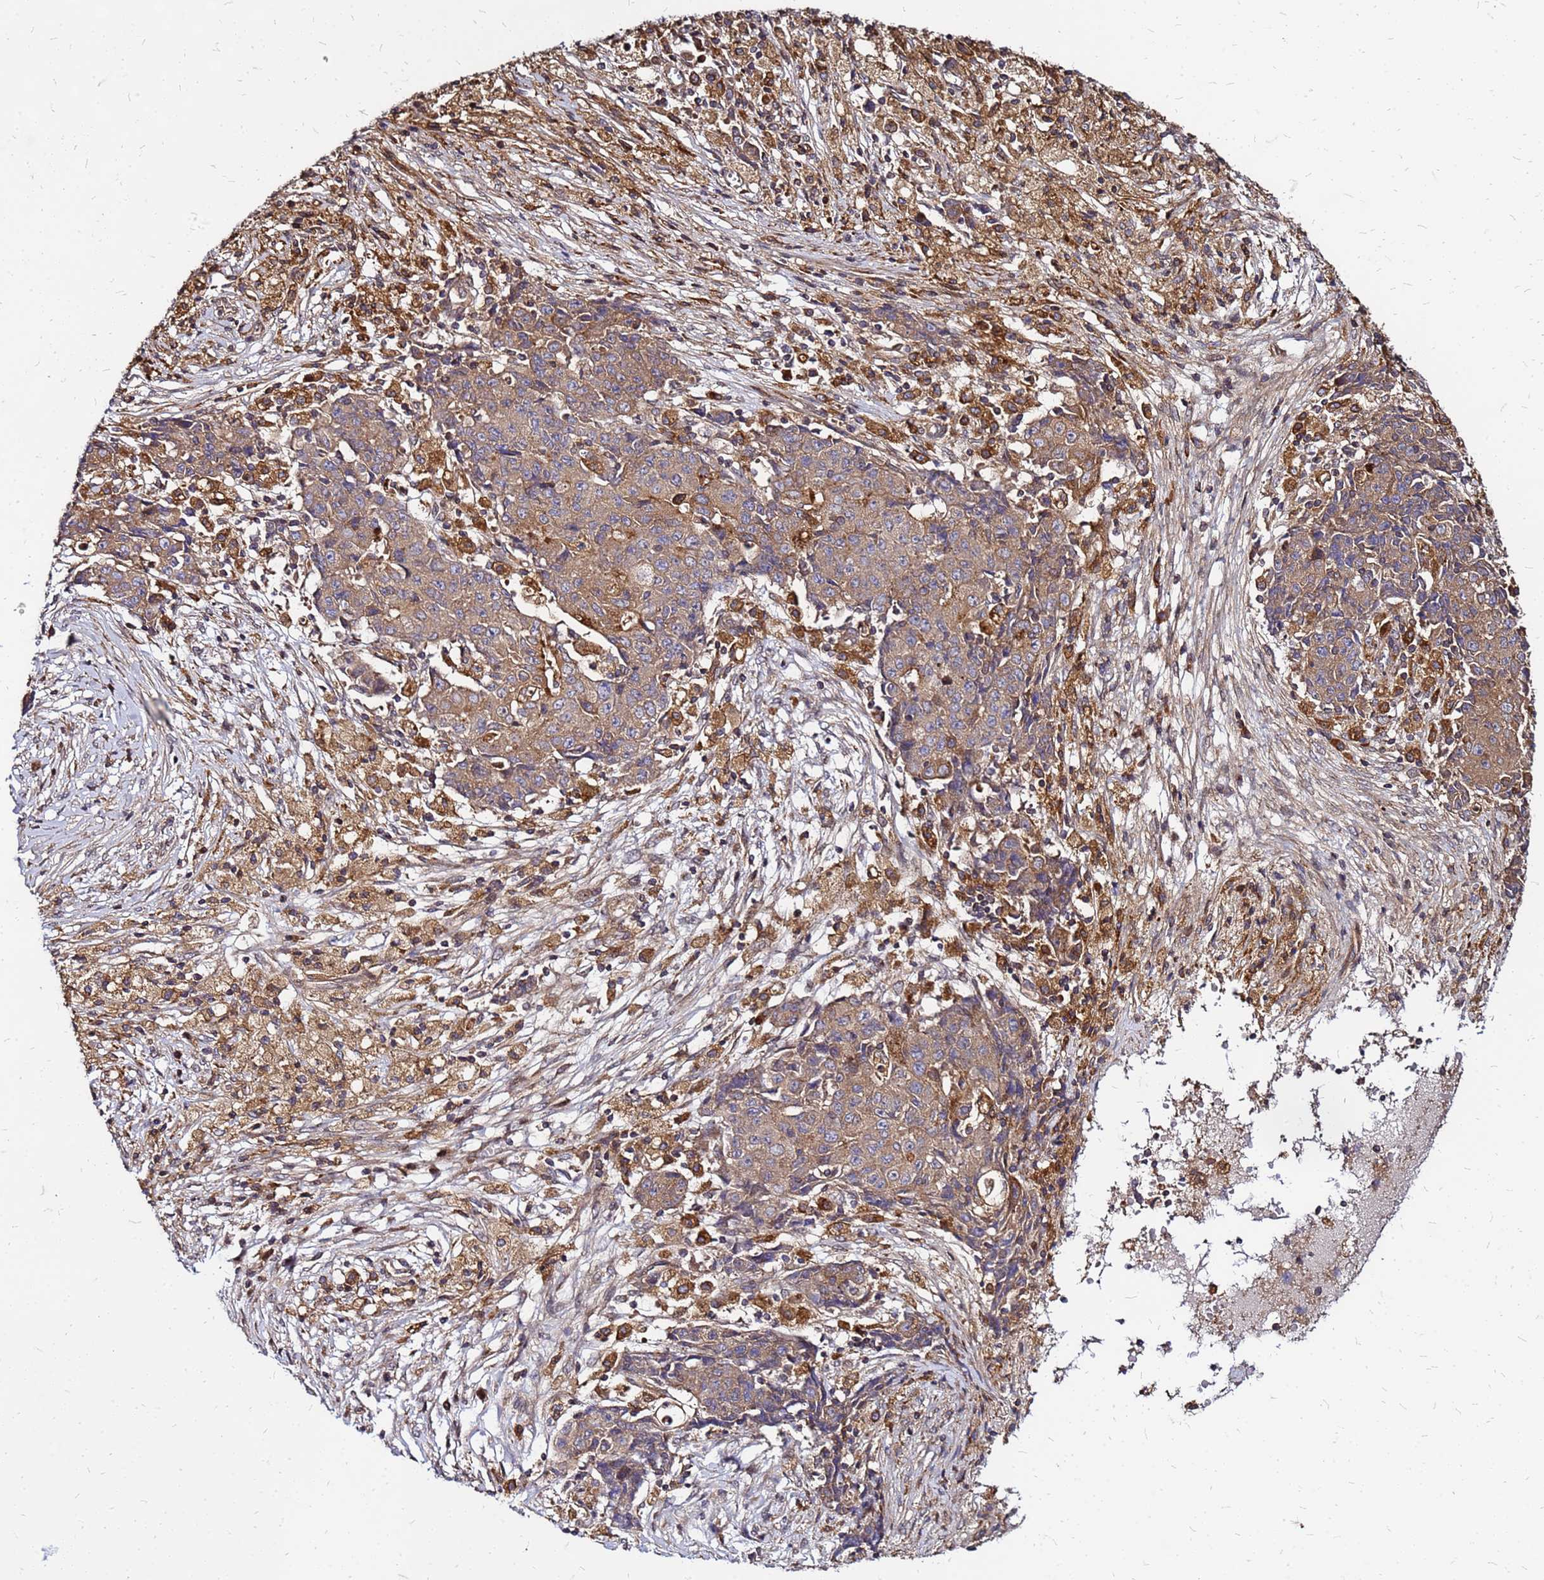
{"staining": {"intensity": "weak", "quantity": "25%-75%", "location": "cytoplasmic/membranous"}, "tissue": "ovarian cancer", "cell_type": "Tumor cells", "image_type": "cancer", "snomed": [{"axis": "morphology", "description": "Carcinoma, endometroid"}, {"axis": "topography", "description": "Ovary"}], "caption": "High-magnification brightfield microscopy of ovarian cancer stained with DAB (3,3'-diaminobenzidine) (brown) and counterstained with hematoxylin (blue). tumor cells exhibit weak cytoplasmic/membranous staining is identified in approximately25%-75% of cells. The protein of interest is stained brown, and the nuclei are stained in blue (DAB IHC with brightfield microscopy, high magnification).", "gene": "CYBC1", "patient": {"sex": "female", "age": 42}}